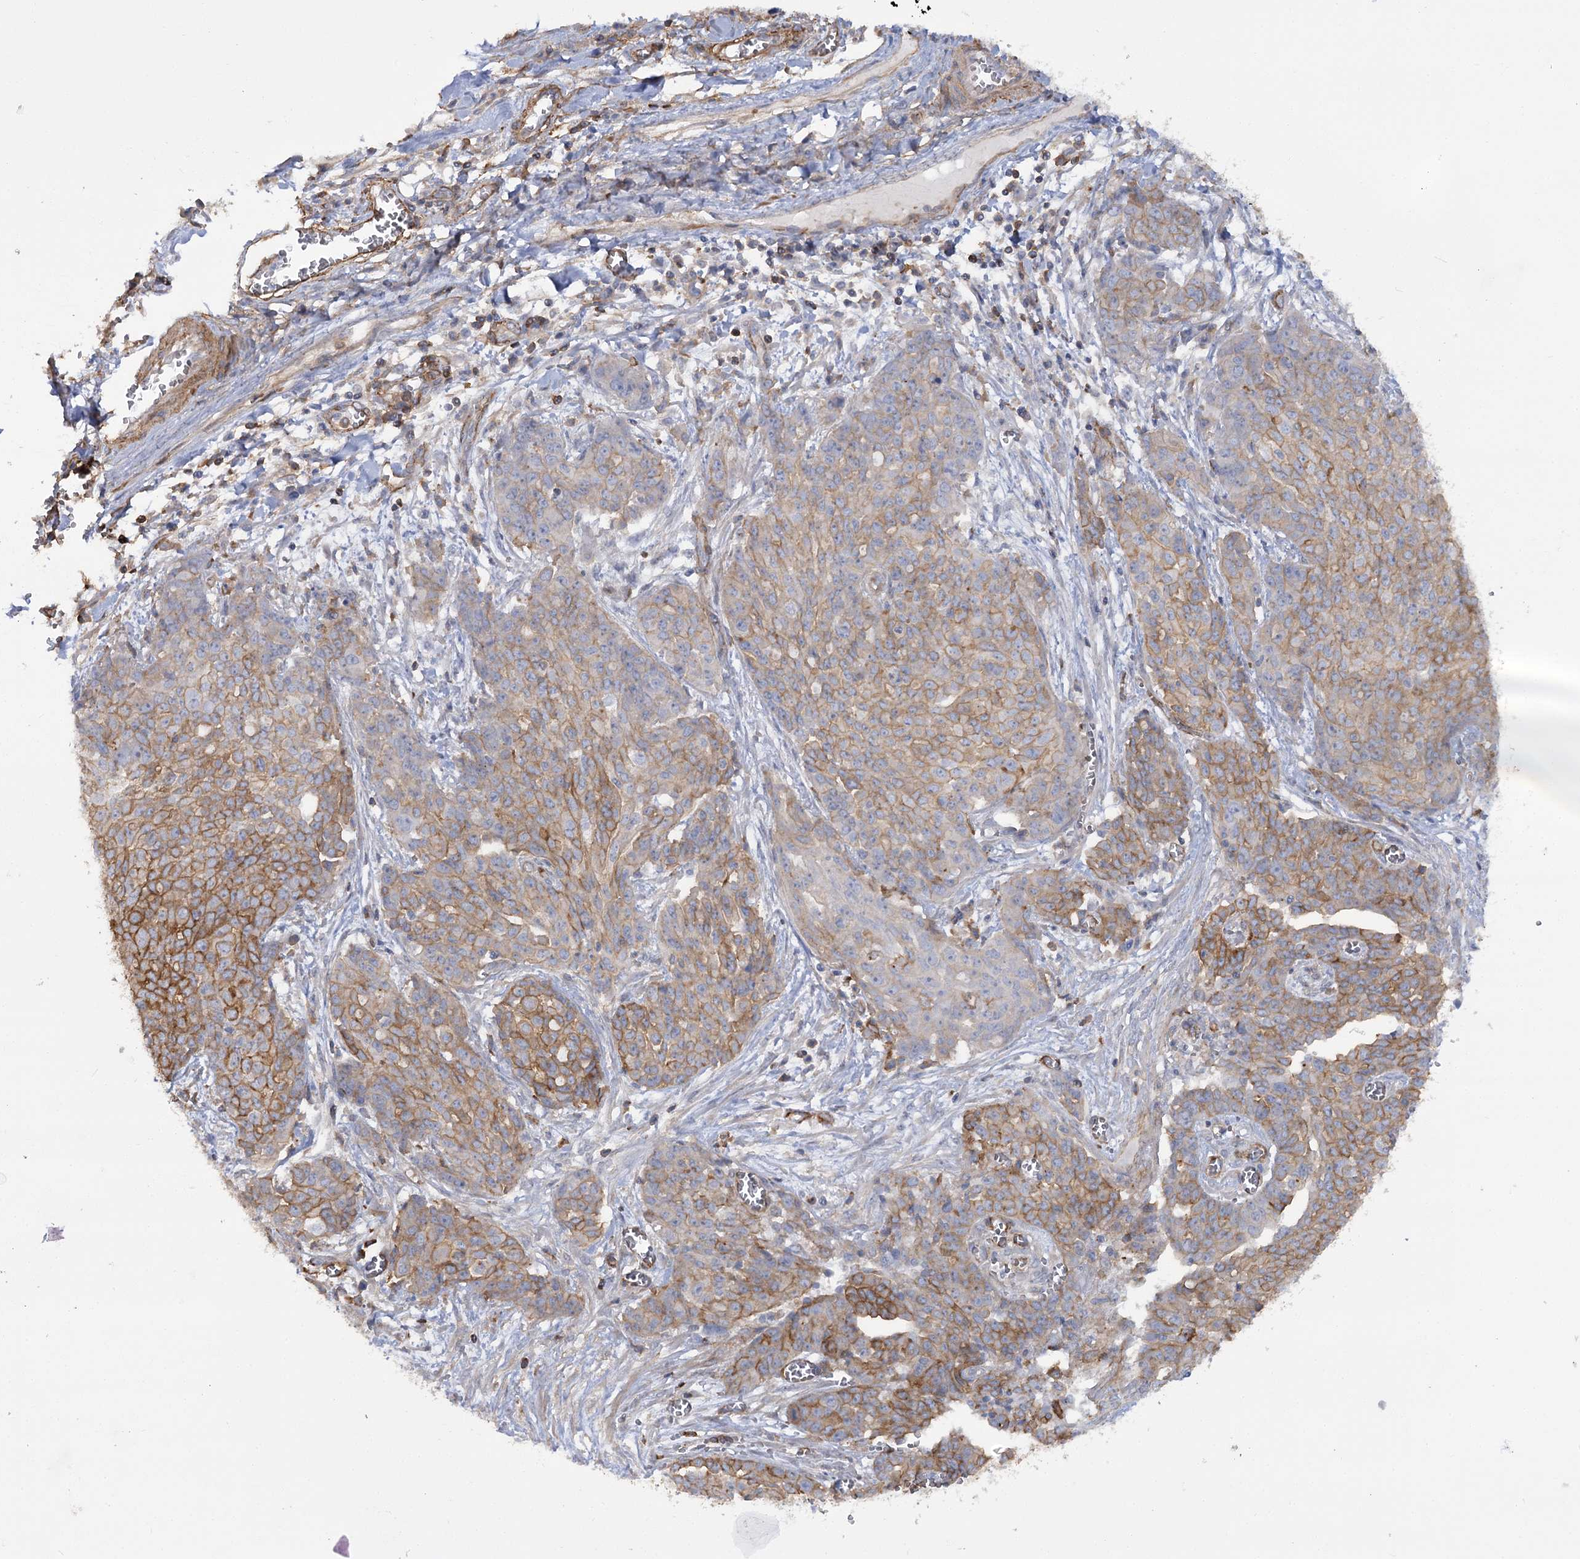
{"staining": {"intensity": "moderate", "quantity": "25%-75%", "location": "cytoplasmic/membranous"}, "tissue": "ovarian cancer", "cell_type": "Tumor cells", "image_type": "cancer", "snomed": [{"axis": "morphology", "description": "Cystadenocarcinoma, serous, NOS"}, {"axis": "topography", "description": "Soft tissue"}, {"axis": "topography", "description": "Ovary"}], "caption": "Immunohistochemistry (IHC) of ovarian cancer shows medium levels of moderate cytoplasmic/membranous expression in approximately 25%-75% of tumor cells.", "gene": "SYNPO2", "patient": {"sex": "female", "age": 57}}